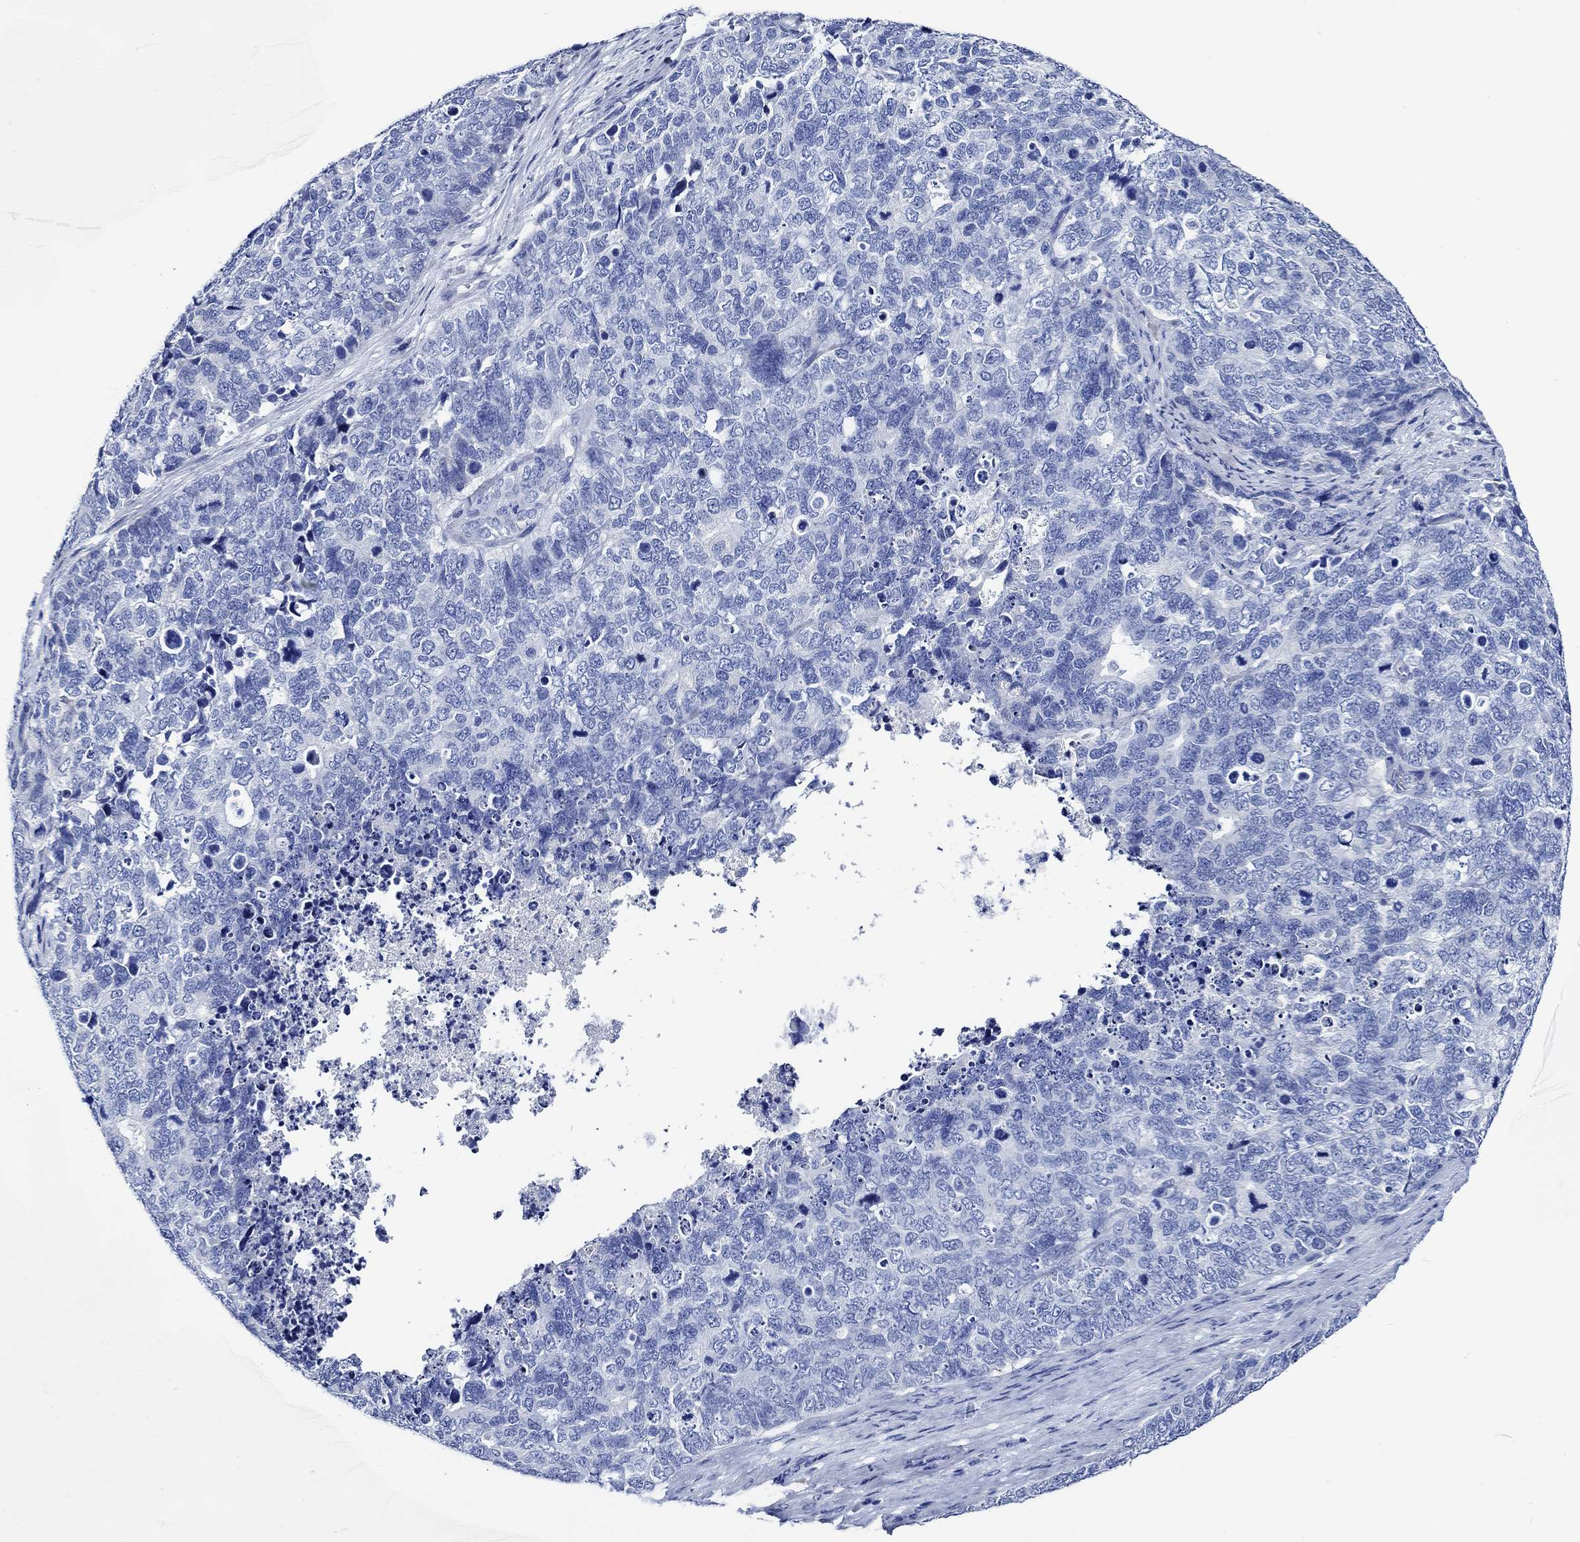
{"staining": {"intensity": "negative", "quantity": "none", "location": "none"}, "tissue": "cervical cancer", "cell_type": "Tumor cells", "image_type": "cancer", "snomed": [{"axis": "morphology", "description": "Squamous cell carcinoma, NOS"}, {"axis": "topography", "description": "Cervix"}], "caption": "This image is of cervical cancer stained with immunohistochemistry to label a protein in brown with the nuclei are counter-stained blue. There is no positivity in tumor cells. Nuclei are stained in blue.", "gene": "WDR62", "patient": {"sex": "female", "age": 63}}